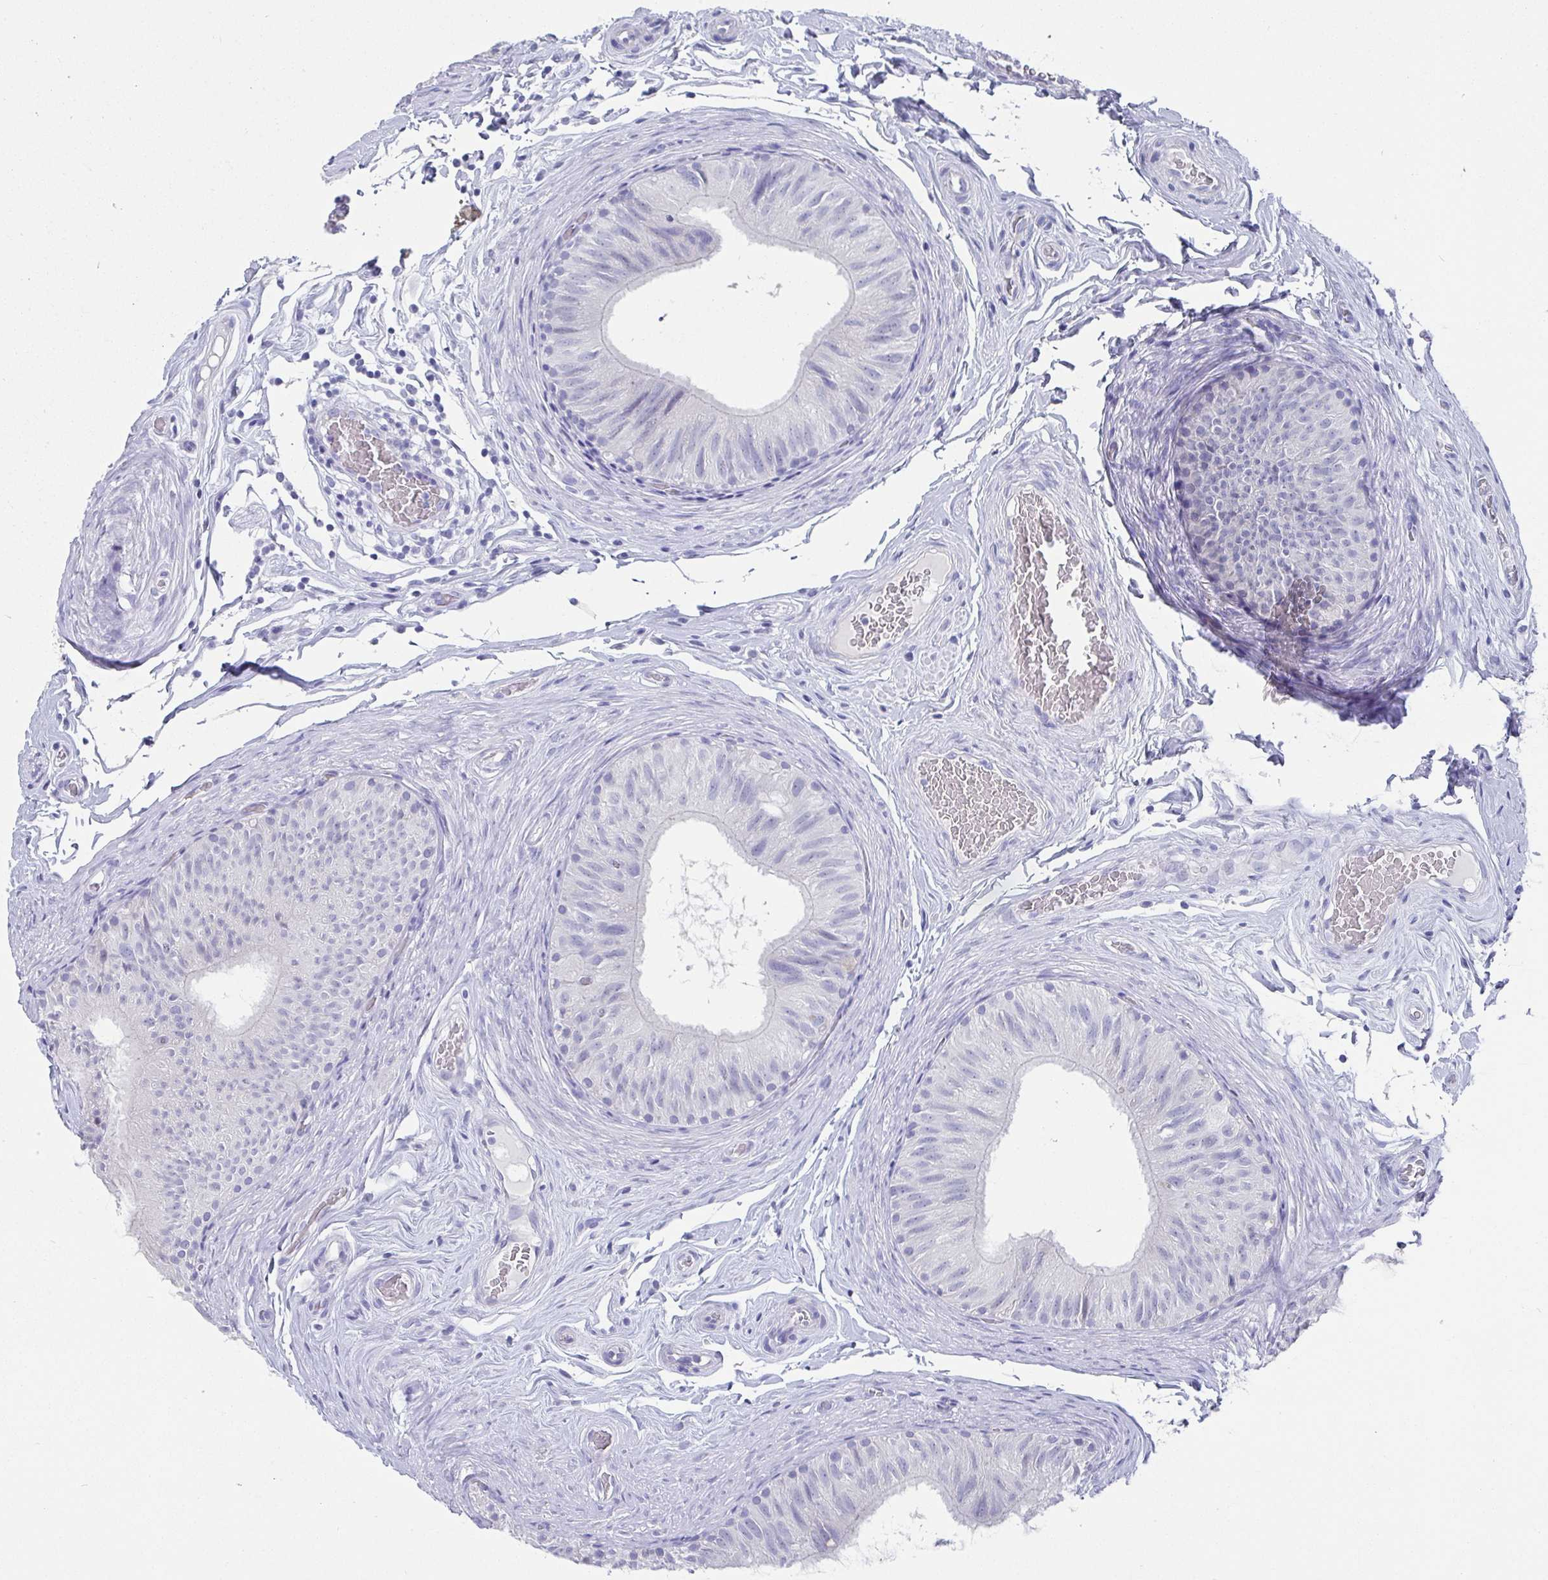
{"staining": {"intensity": "negative", "quantity": "none", "location": "none"}, "tissue": "epididymis", "cell_type": "Glandular cells", "image_type": "normal", "snomed": [{"axis": "morphology", "description": "Normal tissue, NOS"}, {"axis": "topography", "description": "Epididymis, spermatic cord, NOS"}, {"axis": "topography", "description": "Epididymis"}], "caption": "An immunohistochemistry image of normal epididymis is shown. There is no staining in glandular cells of epididymis.", "gene": "SCGN", "patient": {"sex": "male", "age": 31}}